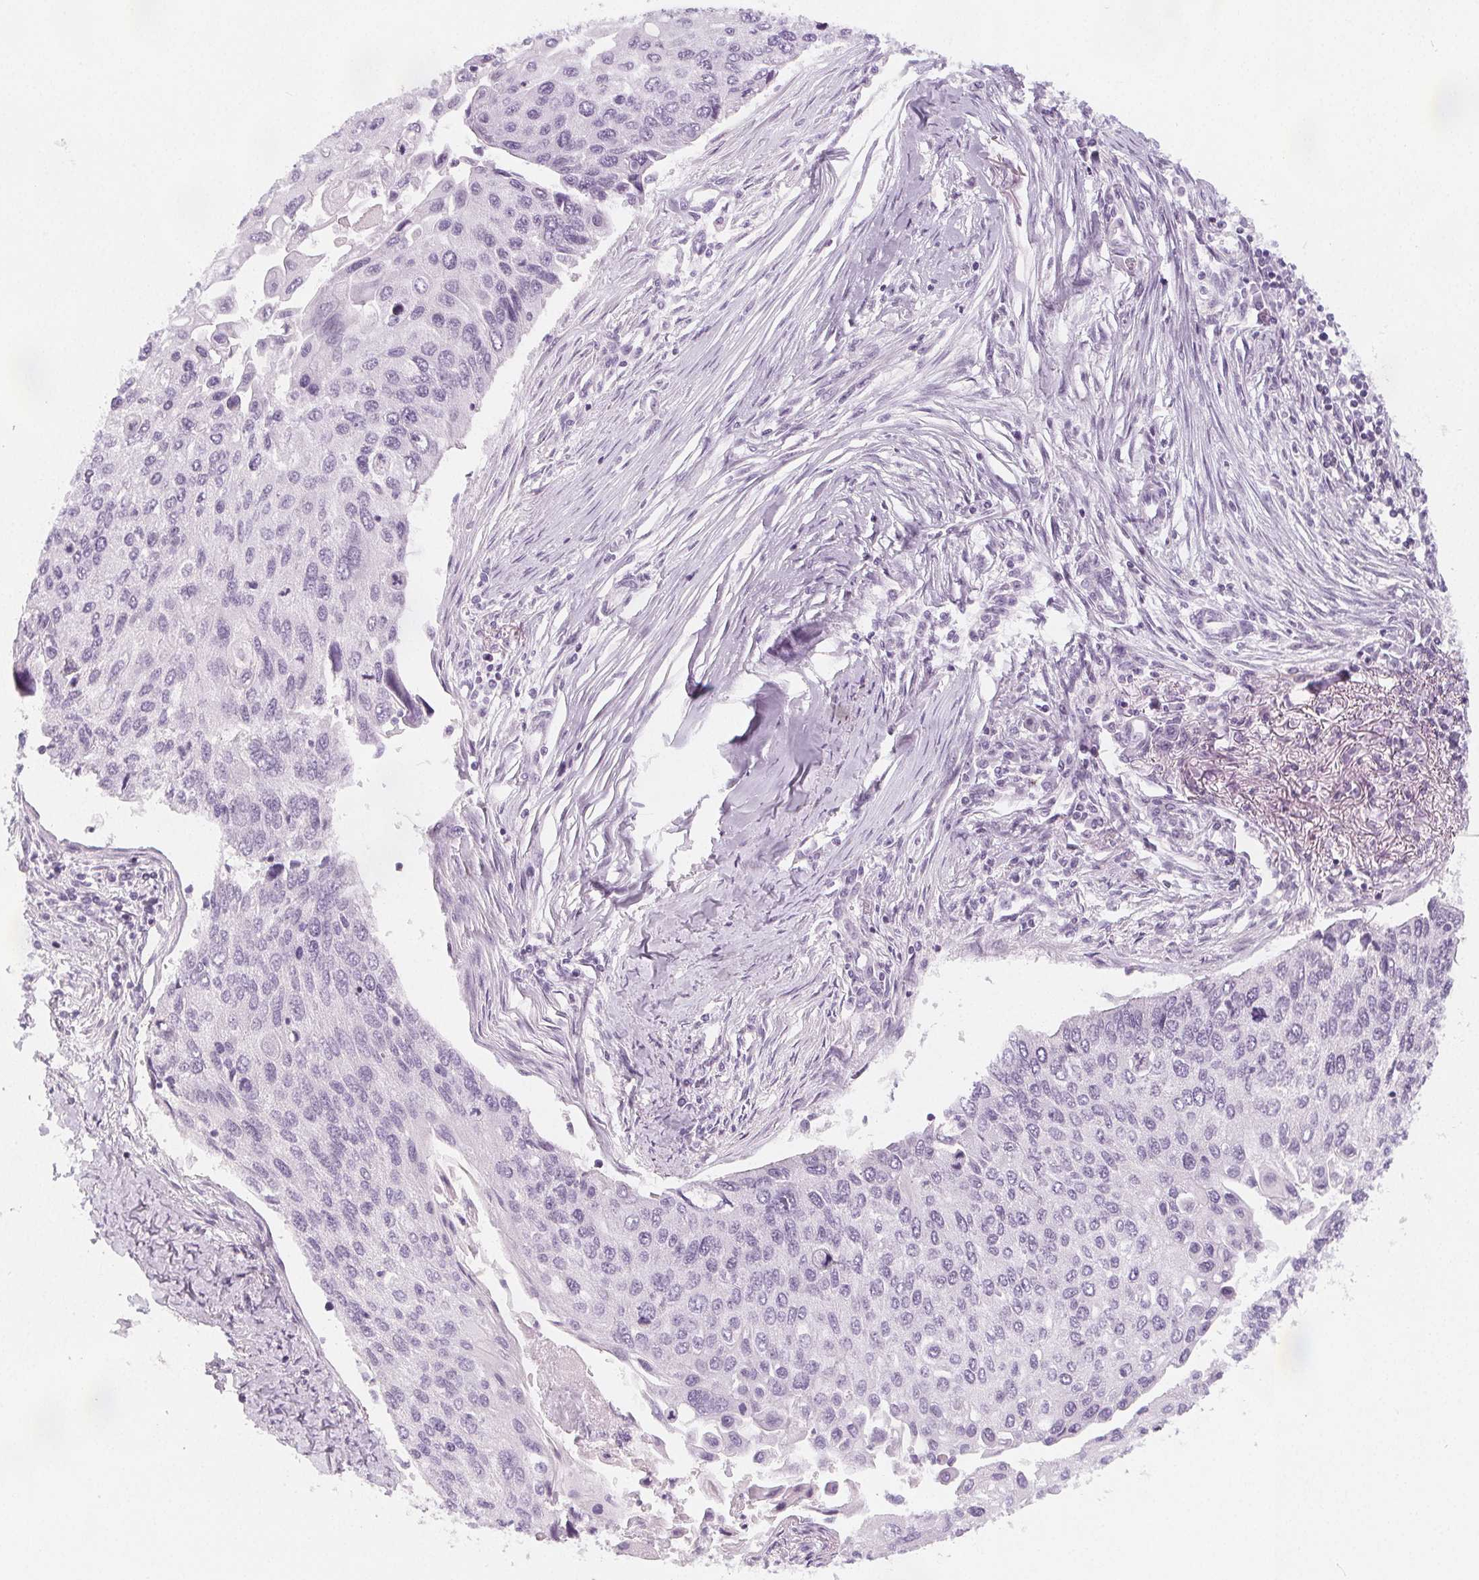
{"staining": {"intensity": "negative", "quantity": "none", "location": "none"}, "tissue": "lung cancer", "cell_type": "Tumor cells", "image_type": "cancer", "snomed": [{"axis": "morphology", "description": "Squamous cell carcinoma, NOS"}, {"axis": "morphology", "description": "Squamous cell carcinoma, metastatic, NOS"}, {"axis": "topography", "description": "Lung"}], "caption": "Immunohistochemistry micrograph of human lung squamous cell carcinoma stained for a protein (brown), which exhibits no positivity in tumor cells. (DAB IHC with hematoxylin counter stain).", "gene": "SLC5A12", "patient": {"sex": "male", "age": 63}}